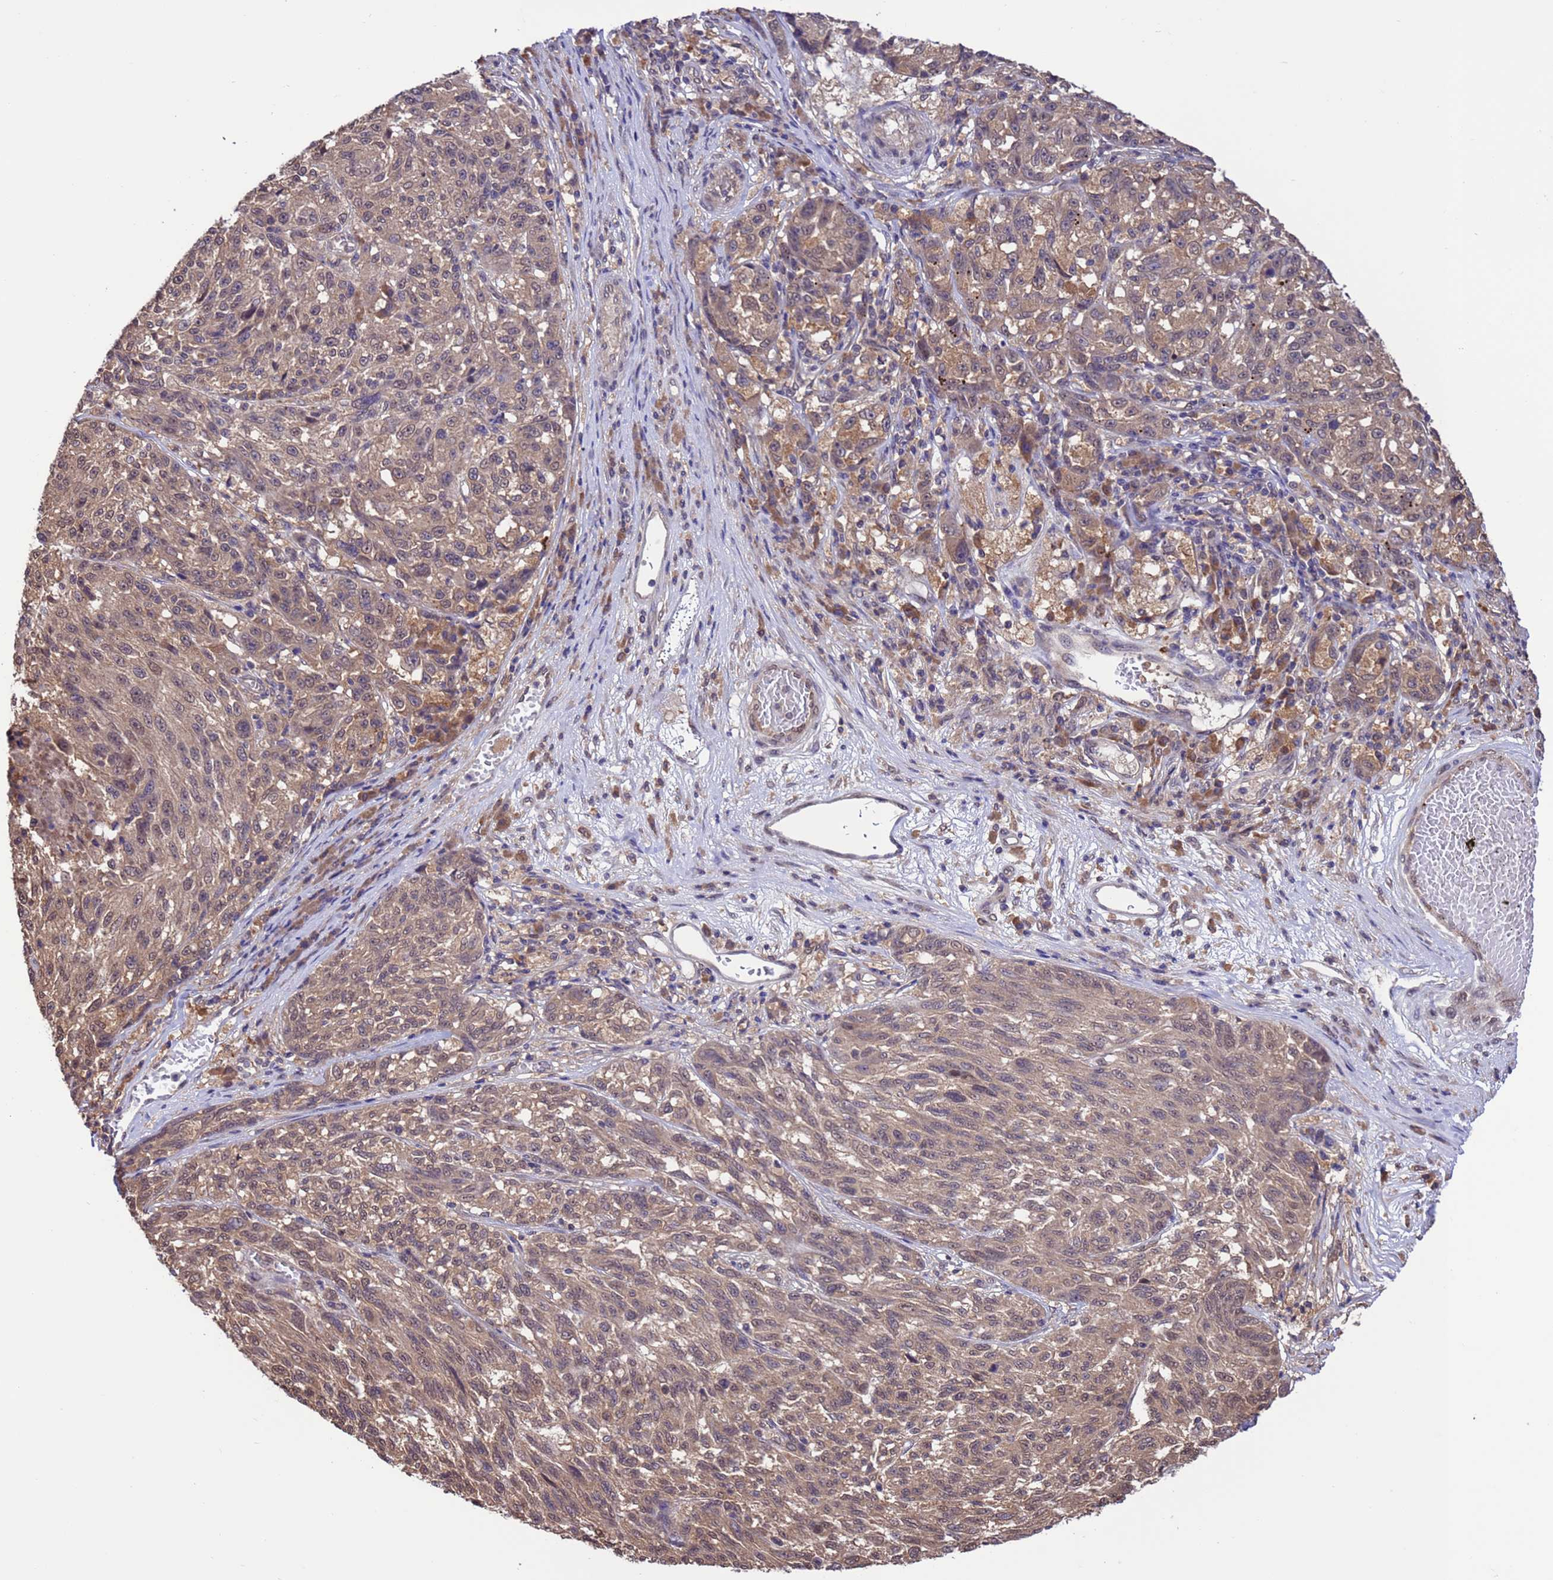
{"staining": {"intensity": "weak", "quantity": ">75%", "location": "cytoplasmic/membranous,nuclear"}, "tissue": "melanoma", "cell_type": "Tumor cells", "image_type": "cancer", "snomed": [{"axis": "morphology", "description": "Malignant melanoma, NOS"}, {"axis": "topography", "description": "Skin"}], "caption": "This image demonstrates immunohistochemistry (IHC) staining of malignant melanoma, with low weak cytoplasmic/membranous and nuclear positivity in about >75% of tumor cells.", "gene": "ZFP69B", "patient": {"sex": "male", "age": 53}}